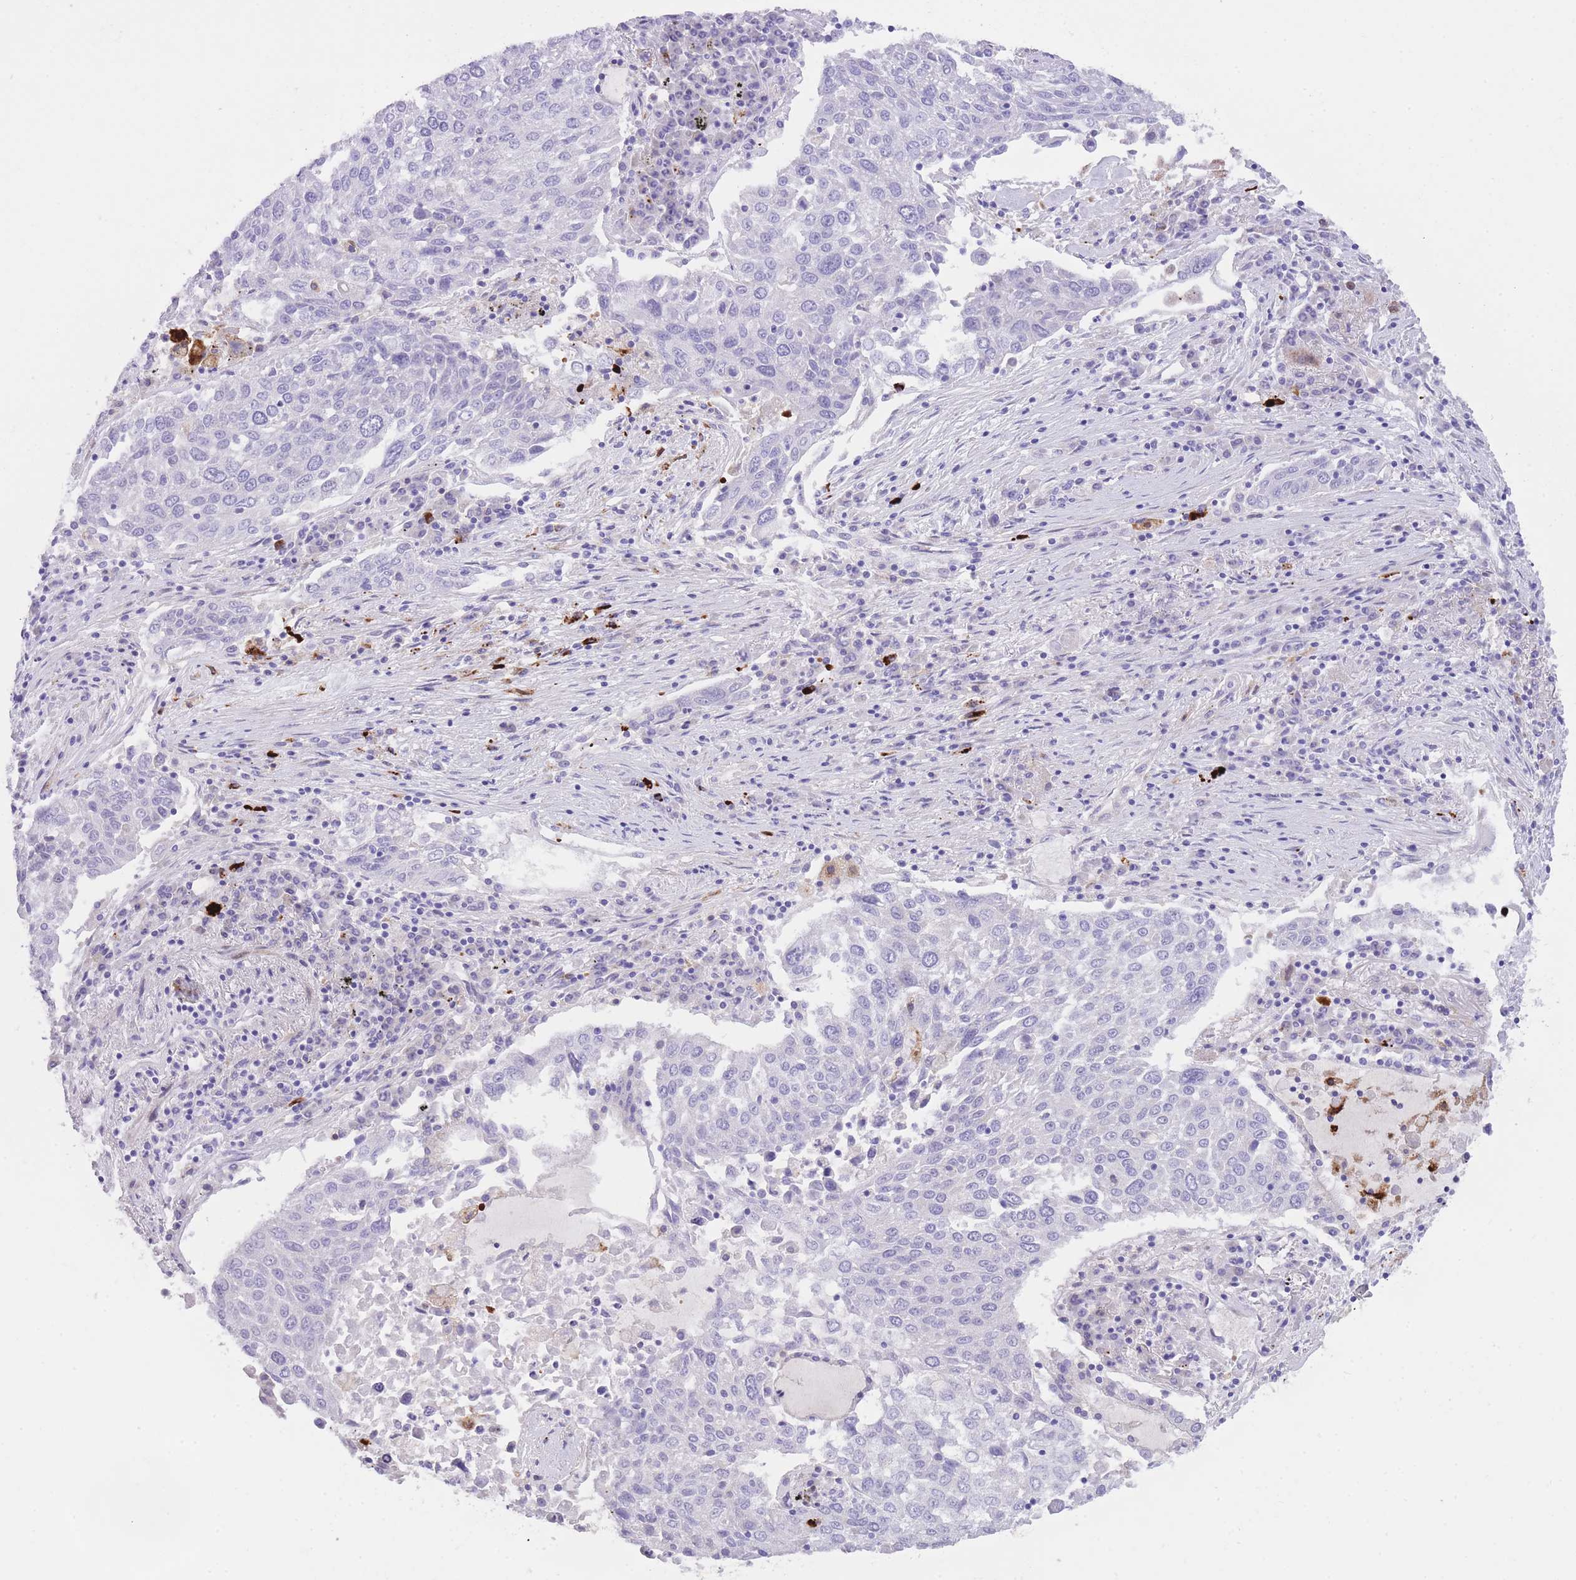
{"staining": {"intensity": "negative", "quantity": "none", "location": "none"}, "tissue": "lung cancer", "cell_type": "Tumor cells", "image_type": "cancer", "snomed": [{"axis": "morphology", "description": "Squamous cell carcinoma, NOS"}, {"axis": "topography", "description": "Lung"}], "caption": "This is an IHC image of squamous cell carcinoma (lung). There is no positivity in tumor cells.", "gene": "QTRT1", "patient": {"sex": "male", "age": 65}}